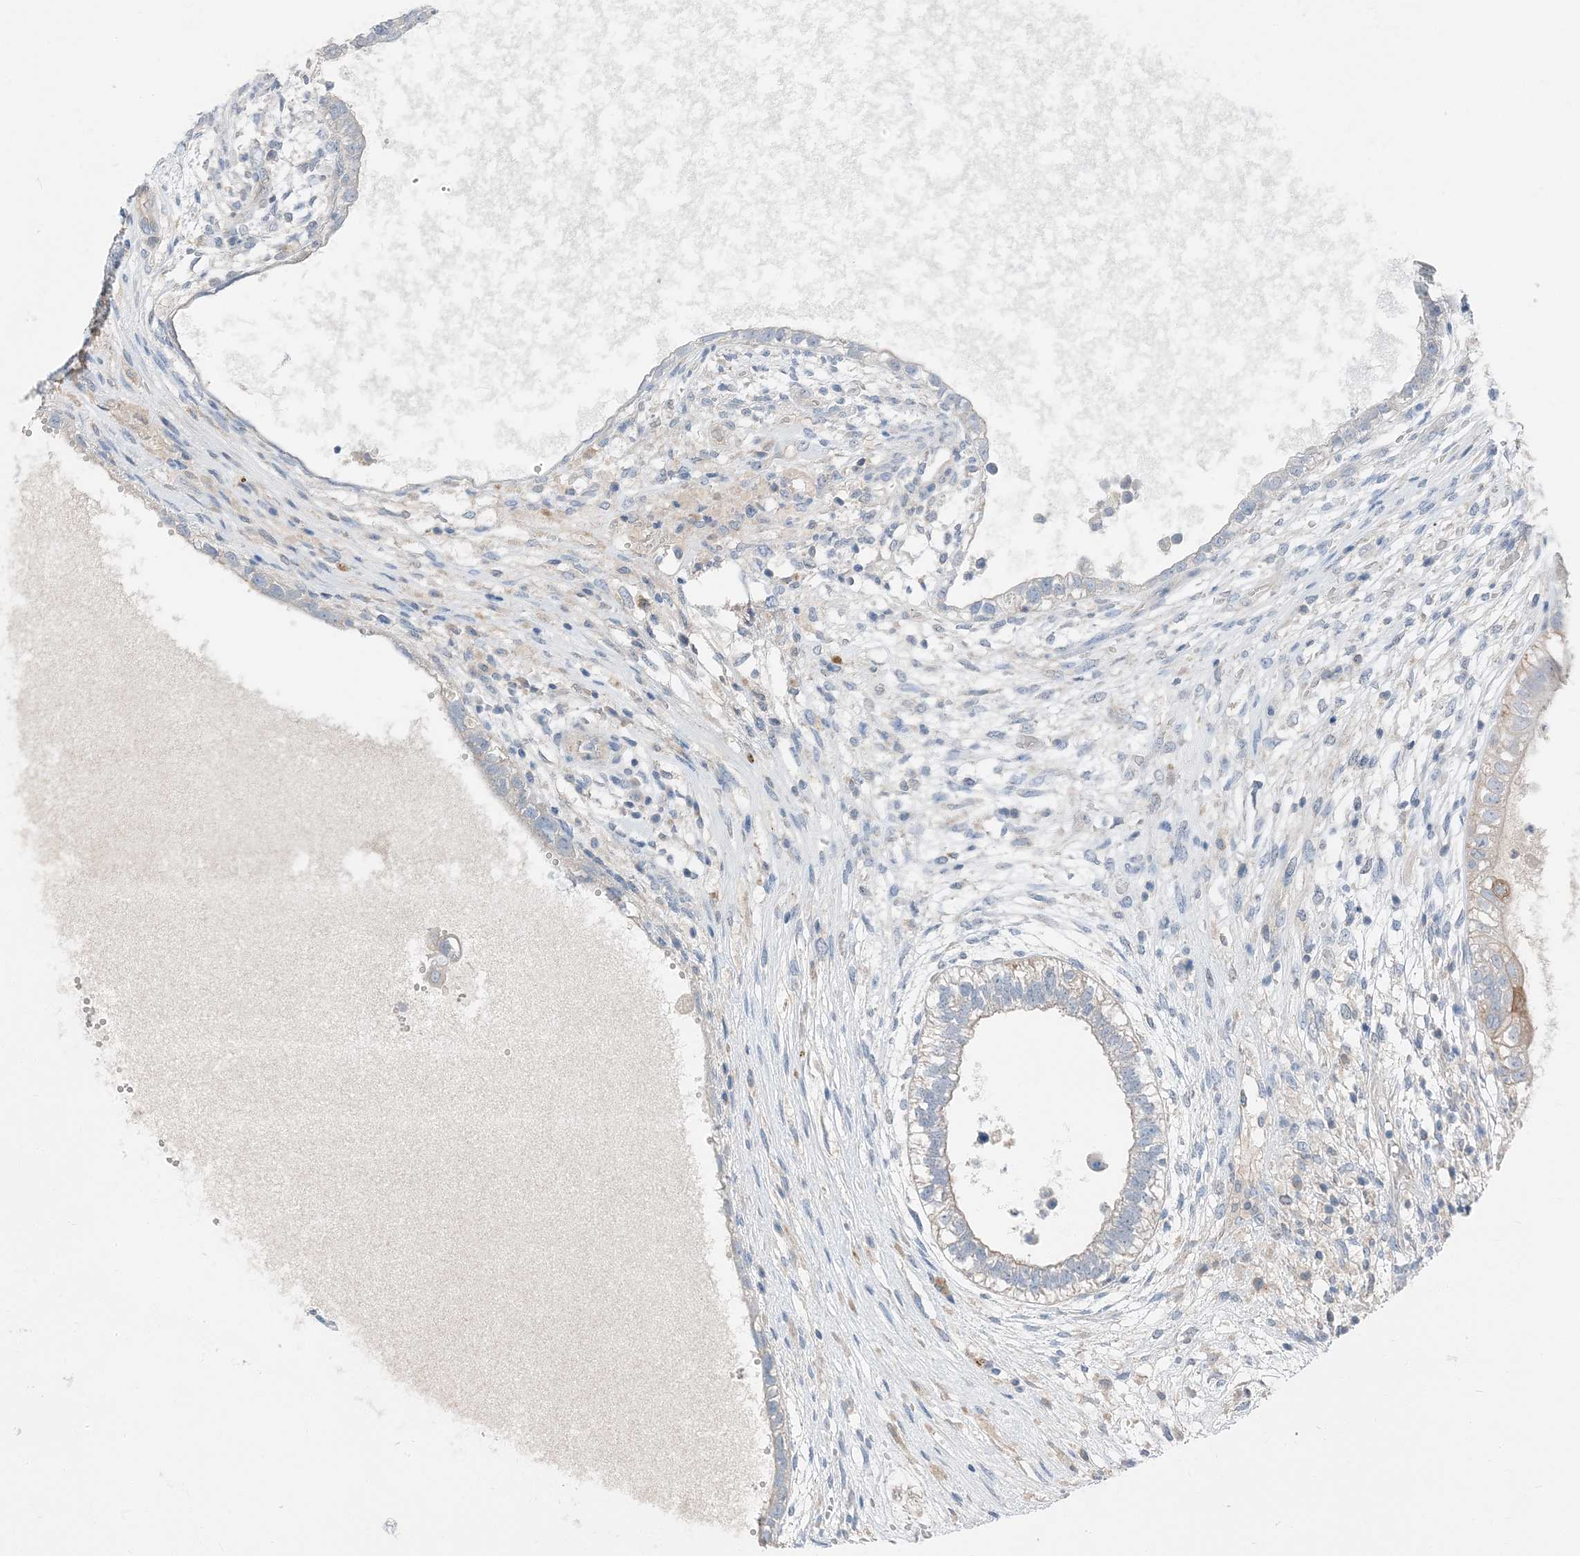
{"staining": {"intensity": "negative", "quantity": "none", "location": "none"}, "tissue": "testis cancer", "cell_type": "Tumor cells", "image_type": "cancer", "snomed": [{"axis": "morphology", "description": "Carcinoma, Embryonal, NOS"}, {"axis": "topography", "description": "Testis"}], "caption": "A photomicrograph of testis cancer stained for a protein reveals no brown staining in tumor cells. (DAB immunohistochemistry (IHC) visualized using brightfield microscopy, high magnification).", "gene": "NCOA7", "patient": {"sex": "male", "age": 26}}